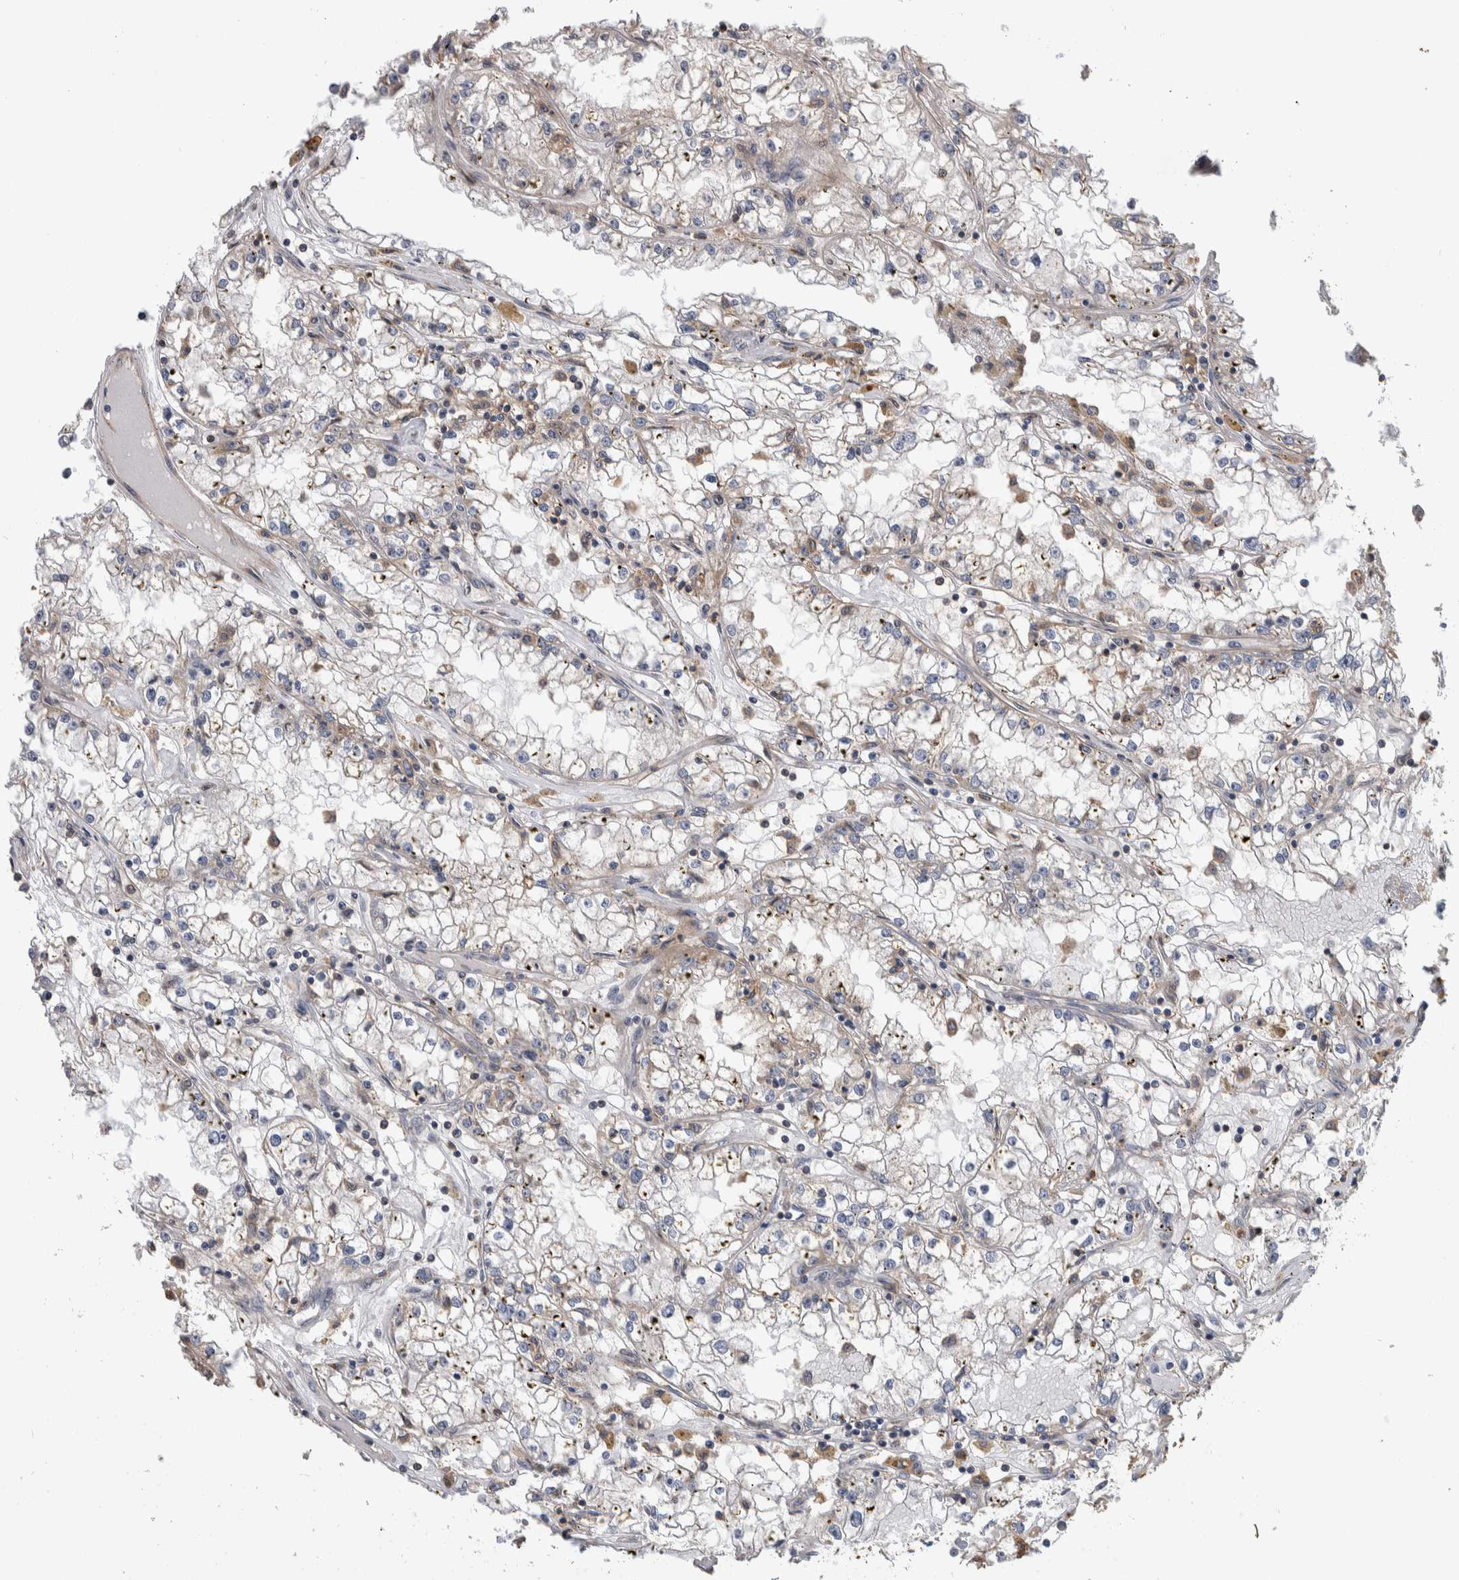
{"staining": {"intensity": "negative", "quantity": "none", "location": "none"}, "tissue": "renal cancer", "cell_type": "Tumor cells", "image_type": "cancer", "snomed": [{"axis": "morphology", "description": "Adenocarcinoma, NOS"}, {"axis": "topography", "description": "Kidney"}], "caption": "DAB (3,3'-diaminobenzidine) immunohistochemical staining of adenocarcinoma (renal) reveals no significant staining in tumor cells.", "gene": "SDCBP", "patient": {"sex": "male", "age": 56}}